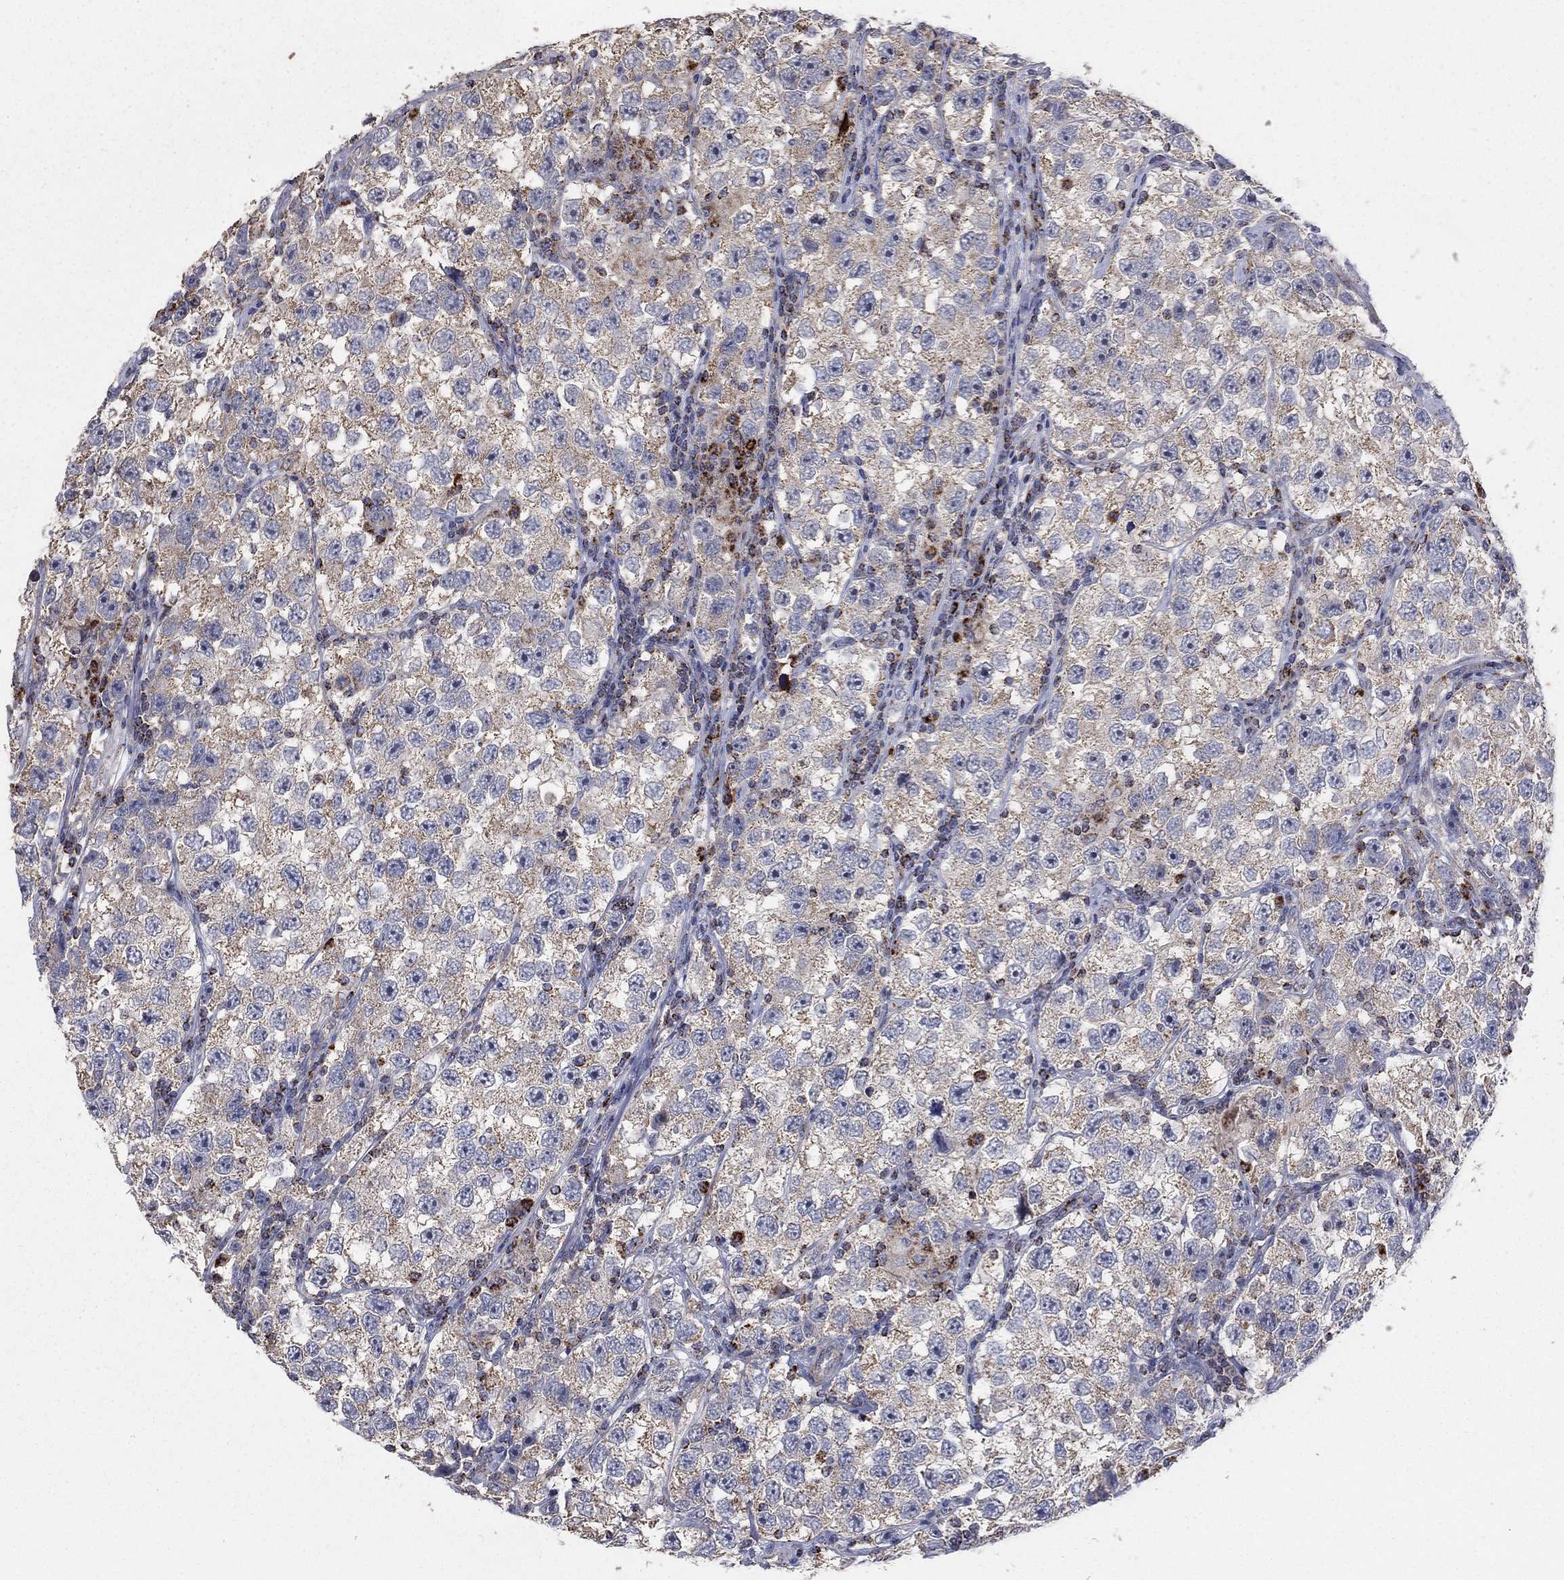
{"staining": {"intensity": "weak", "quantity": ">75%", "location": "cytoplasmic/membranous"}, "tissue": "testis cancer", "cell_type": "Tumor cells", "image_type": "cancer", "snomed": [{"axis": "morphology", "description": "Seminoma, NOS"}, {"axis": "topography", "description": "Testis"}], "caption": "Weak cytoplasmic/membranous expression is present in approximately >75% of tumor cells in testis cancer.", "gene": "GPSM1", "patient": {"sex": "male", "age": 26}}